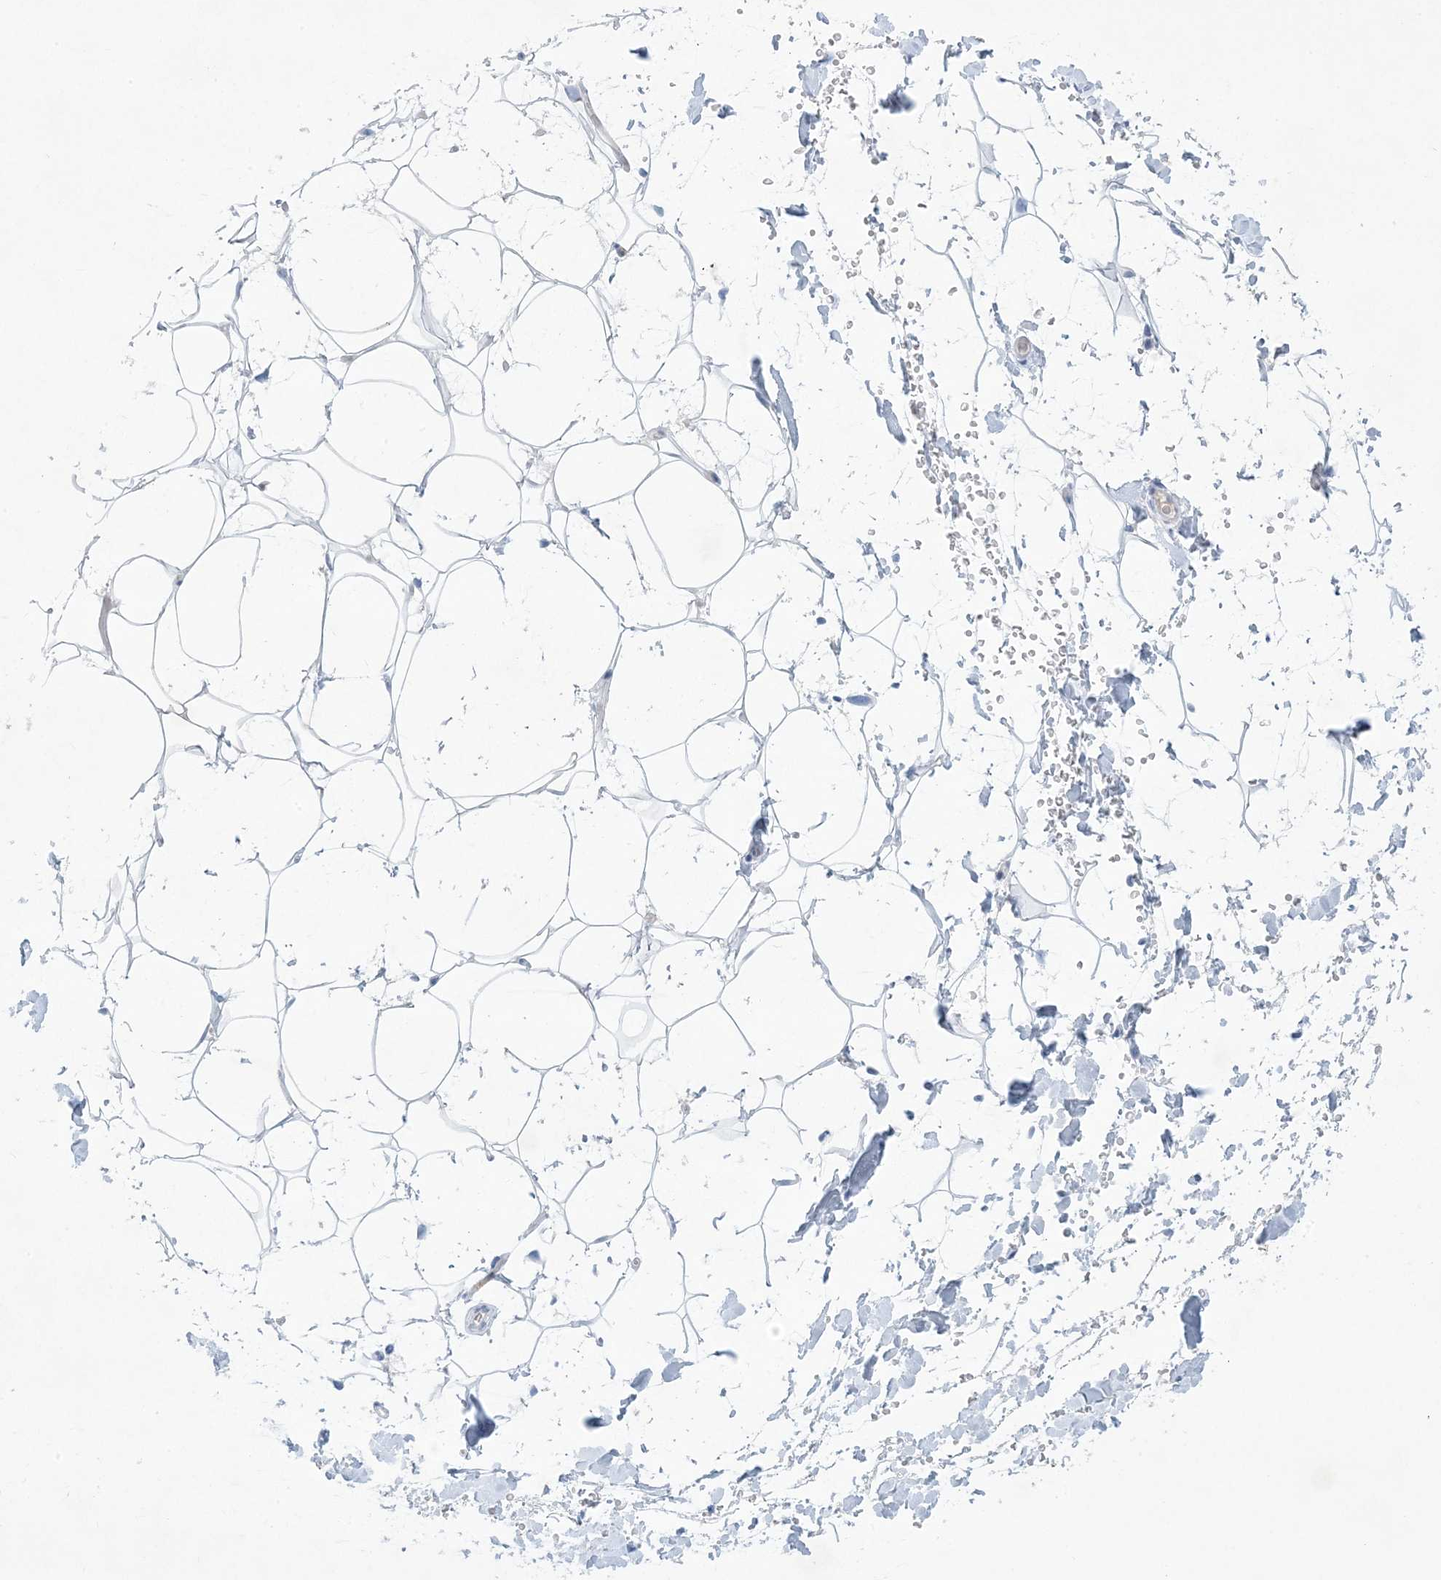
{"staining": {"intensity": "negative", "quantity": "none", "location": "none"}, "tissue": "adipose tissue", "cell_type": "Adipocytes", "image_type": "normal", "snomed": [{"axis": "morphology", "description": "Normal tissue, NOS"}, {"axis": "topography", "description": "Breast"}], "caption": "DAB (3,3'-diaminobenzidine) immunohistochemical staining of normal adipose tissue exhibits no significant staining in adipocytes. (Brightfield microscopy of DAB immunohistochemistry (IHC) at high magnification).", "gene": "PSD4", "patient": {"sex": "female", "age": 26}}